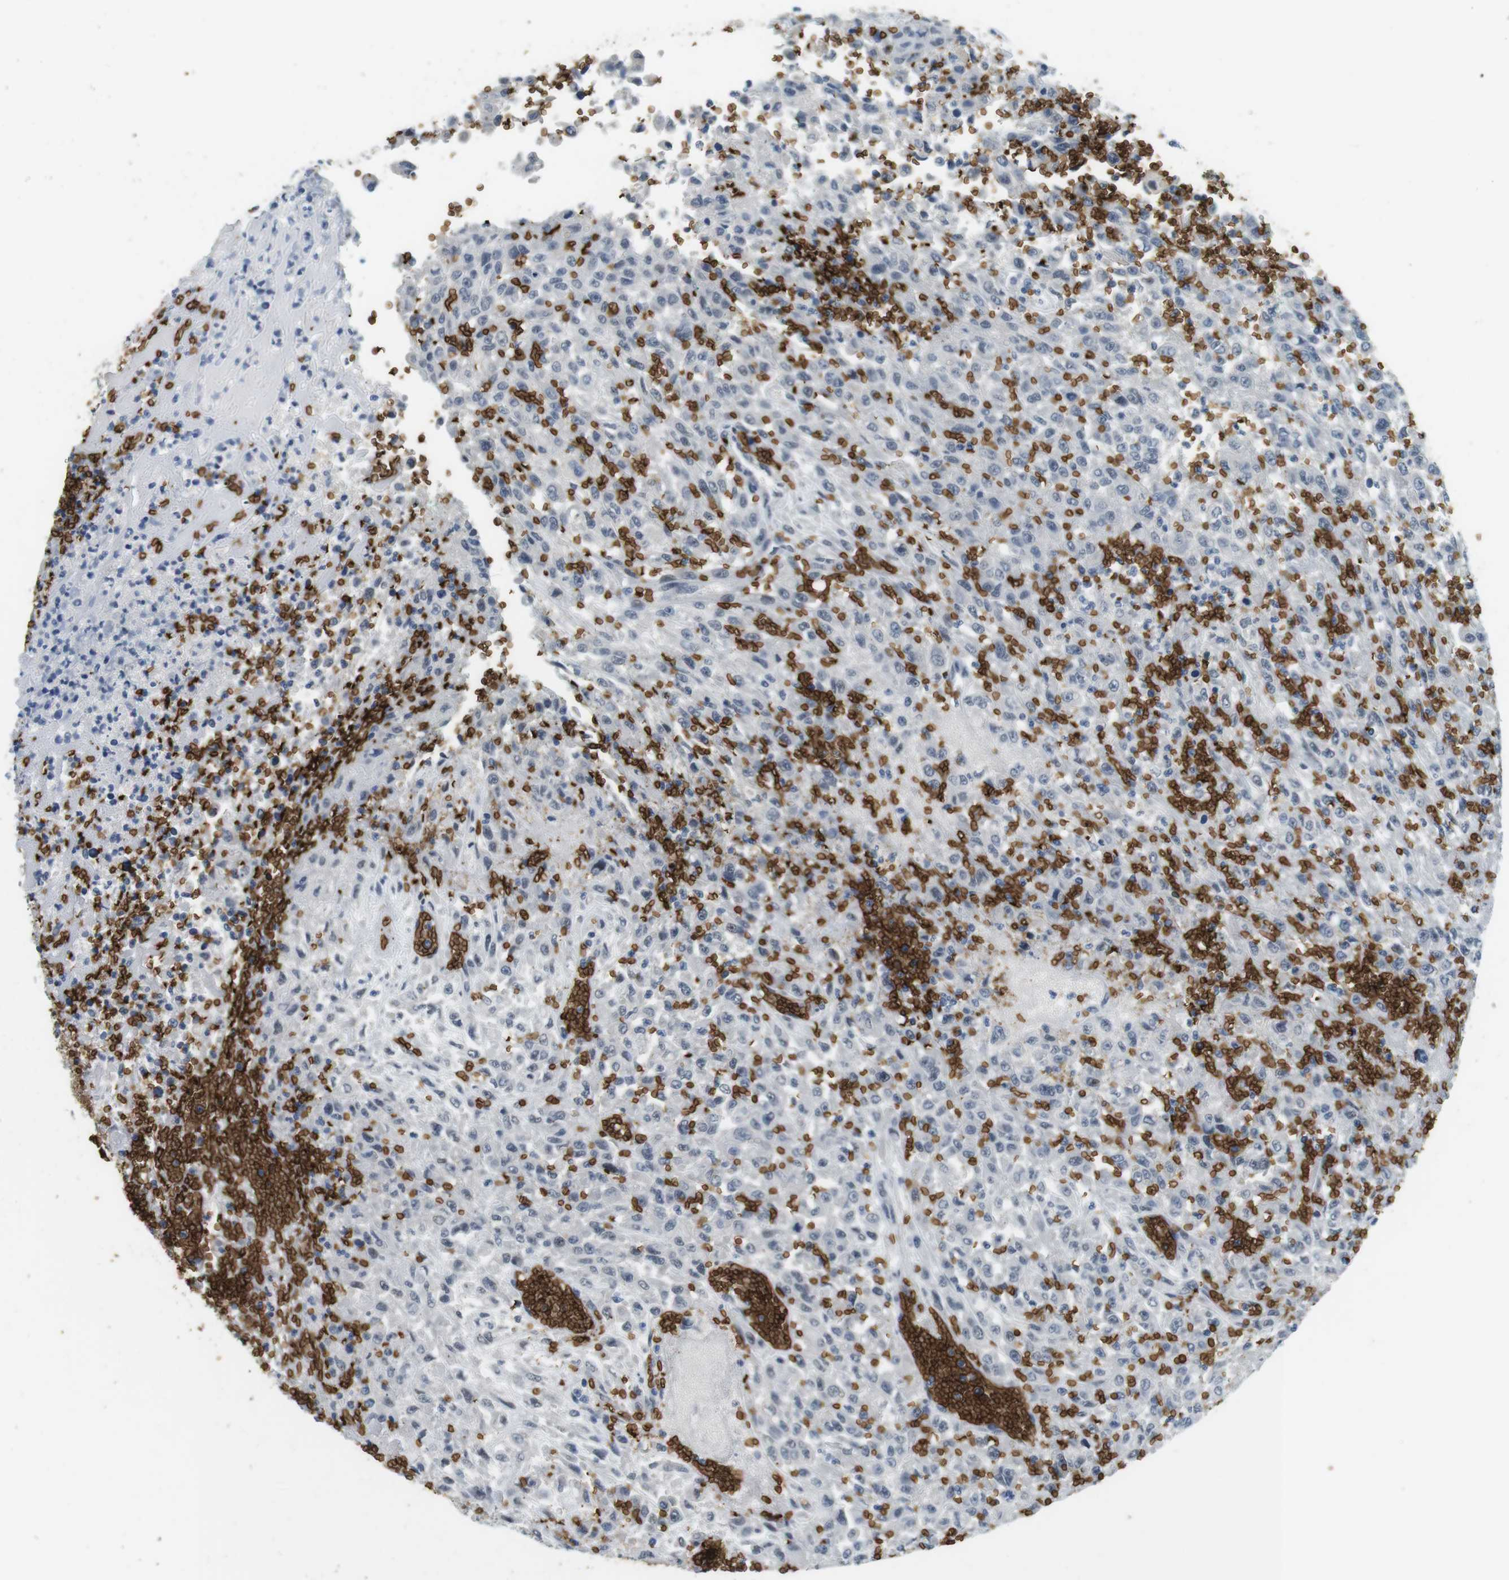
{"staining": {"intensity": "negative", "quantity": "none", "location": "none"}, "tissue": "urothelial cancer", "cell_type": "Tumor cells", "image_type": "cancer", "snomed": [{"axis": "morphology", "description": "Urothelial carcinoma, High grade"}, {"axis": "topography", "description": "Urinary bladder"}], "caption": "High magnification brightfield microscopy of high-grade urothelial carcinoma stained with DAB (3,3'-diaminobenzidine) (brown) and counterstained with hematoxylin (blue): tumor cells show no significant staining.", "gene": "SLC4A1", "patient": {"sex": "male", "age": 46}}